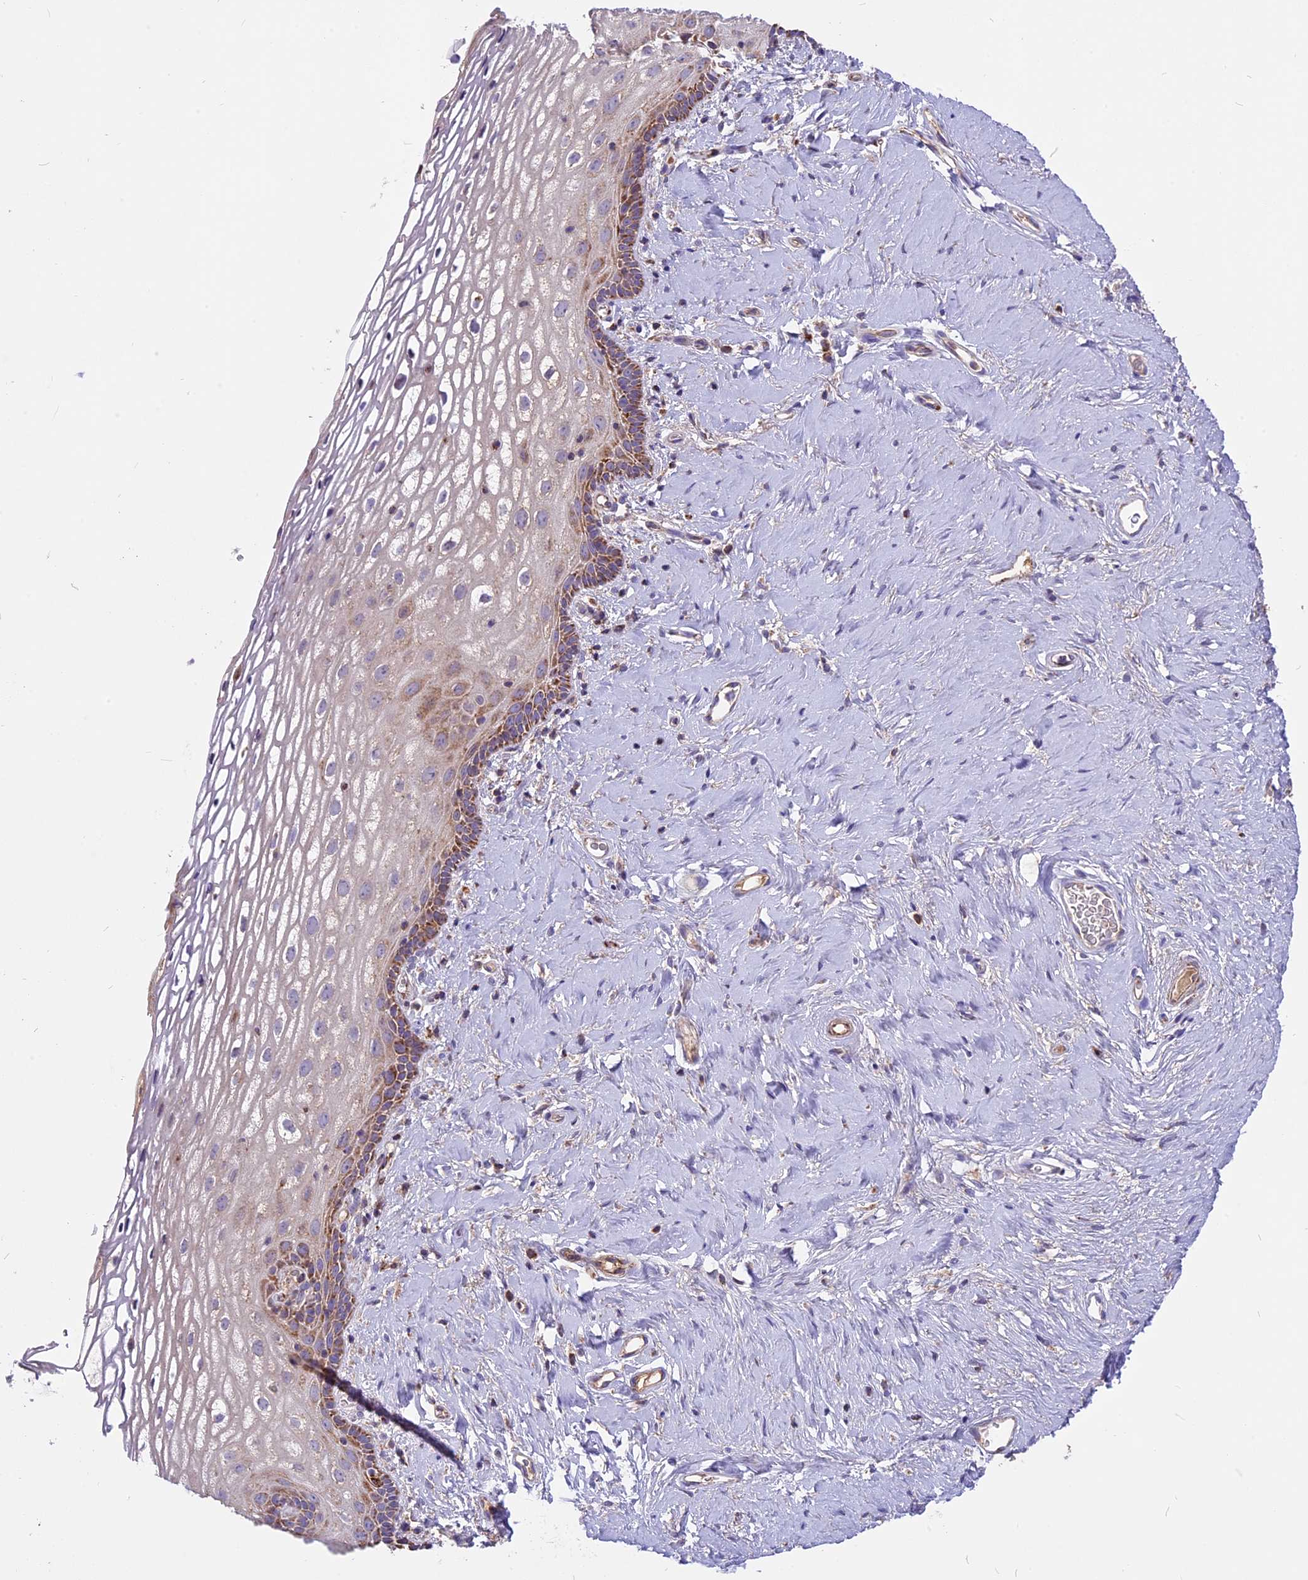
{"staining": {"intensity": "moderate", "quantity": "<25%", "location": "cytoplasmic/membranous"}, "tissue": "vagina", "cell_type": "Squamous epithelial cells", "image_type": "normal", "snomed": [{"axis": "morphology", "description": "Normal tissue, NOS"}, {"axis": "morphology", "description": "Adenocarcinoma, NOS"}, {"axis": "topography", "description": "Rectum"}, {"axis": "topography", "description": "Vagina"}], "caption": "Moderate cytoplasmic/membranous expression for a protein is identified in about <25% of squamous epithelial cells of benign vagina using immunohistochemistry (IHC).", "gene": "COX17", "patient": {"sex": "female", "age": 71}}